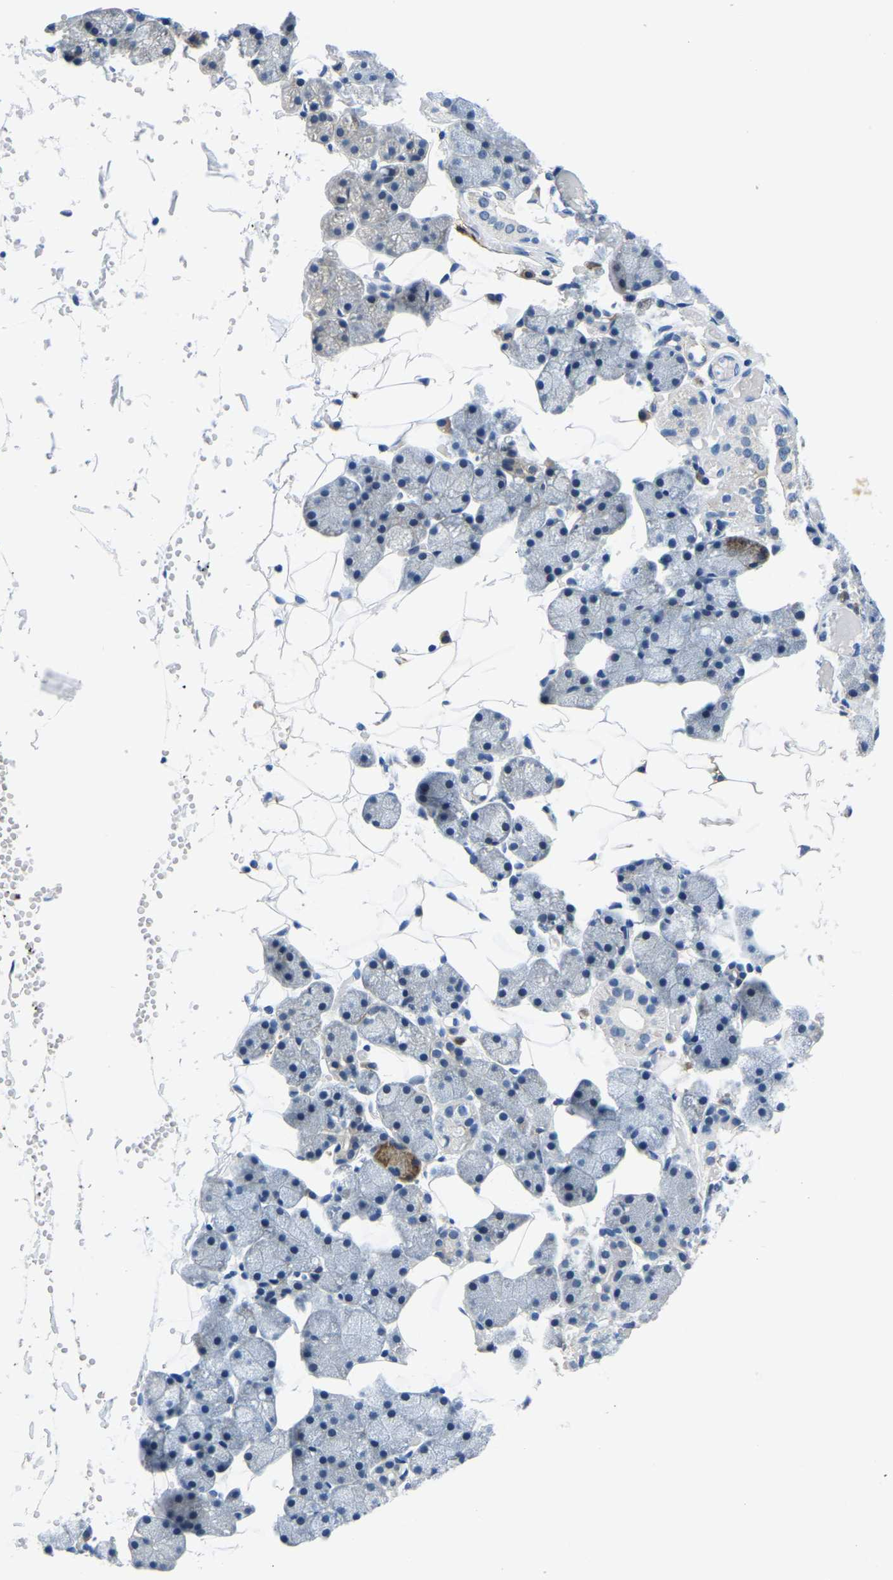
{"staining": {"intensity": "negative", "quantity": "none", "location": "none"}, "tissue": "salivary gland", "cell_type": "Glandular cells", "image_type": "normal", "snomed": [{"axis": "morphology", "description": "Normal tissue, NOS"}, {"axis": "topography", "description": "Salivary gland"}], "caption": "DAB (3,3'-diaminobenzidine) immunohistochemical staining of unremarkable salivary gland reveals no significant expression in glandular cells. (Stains: DAB immunohistochemistry with hematoxylin counter stain, Microscopy: brightfield microscopy at high magnification).", "gene": "LIAS", "patient": {"sex": "female", "age": 33}}